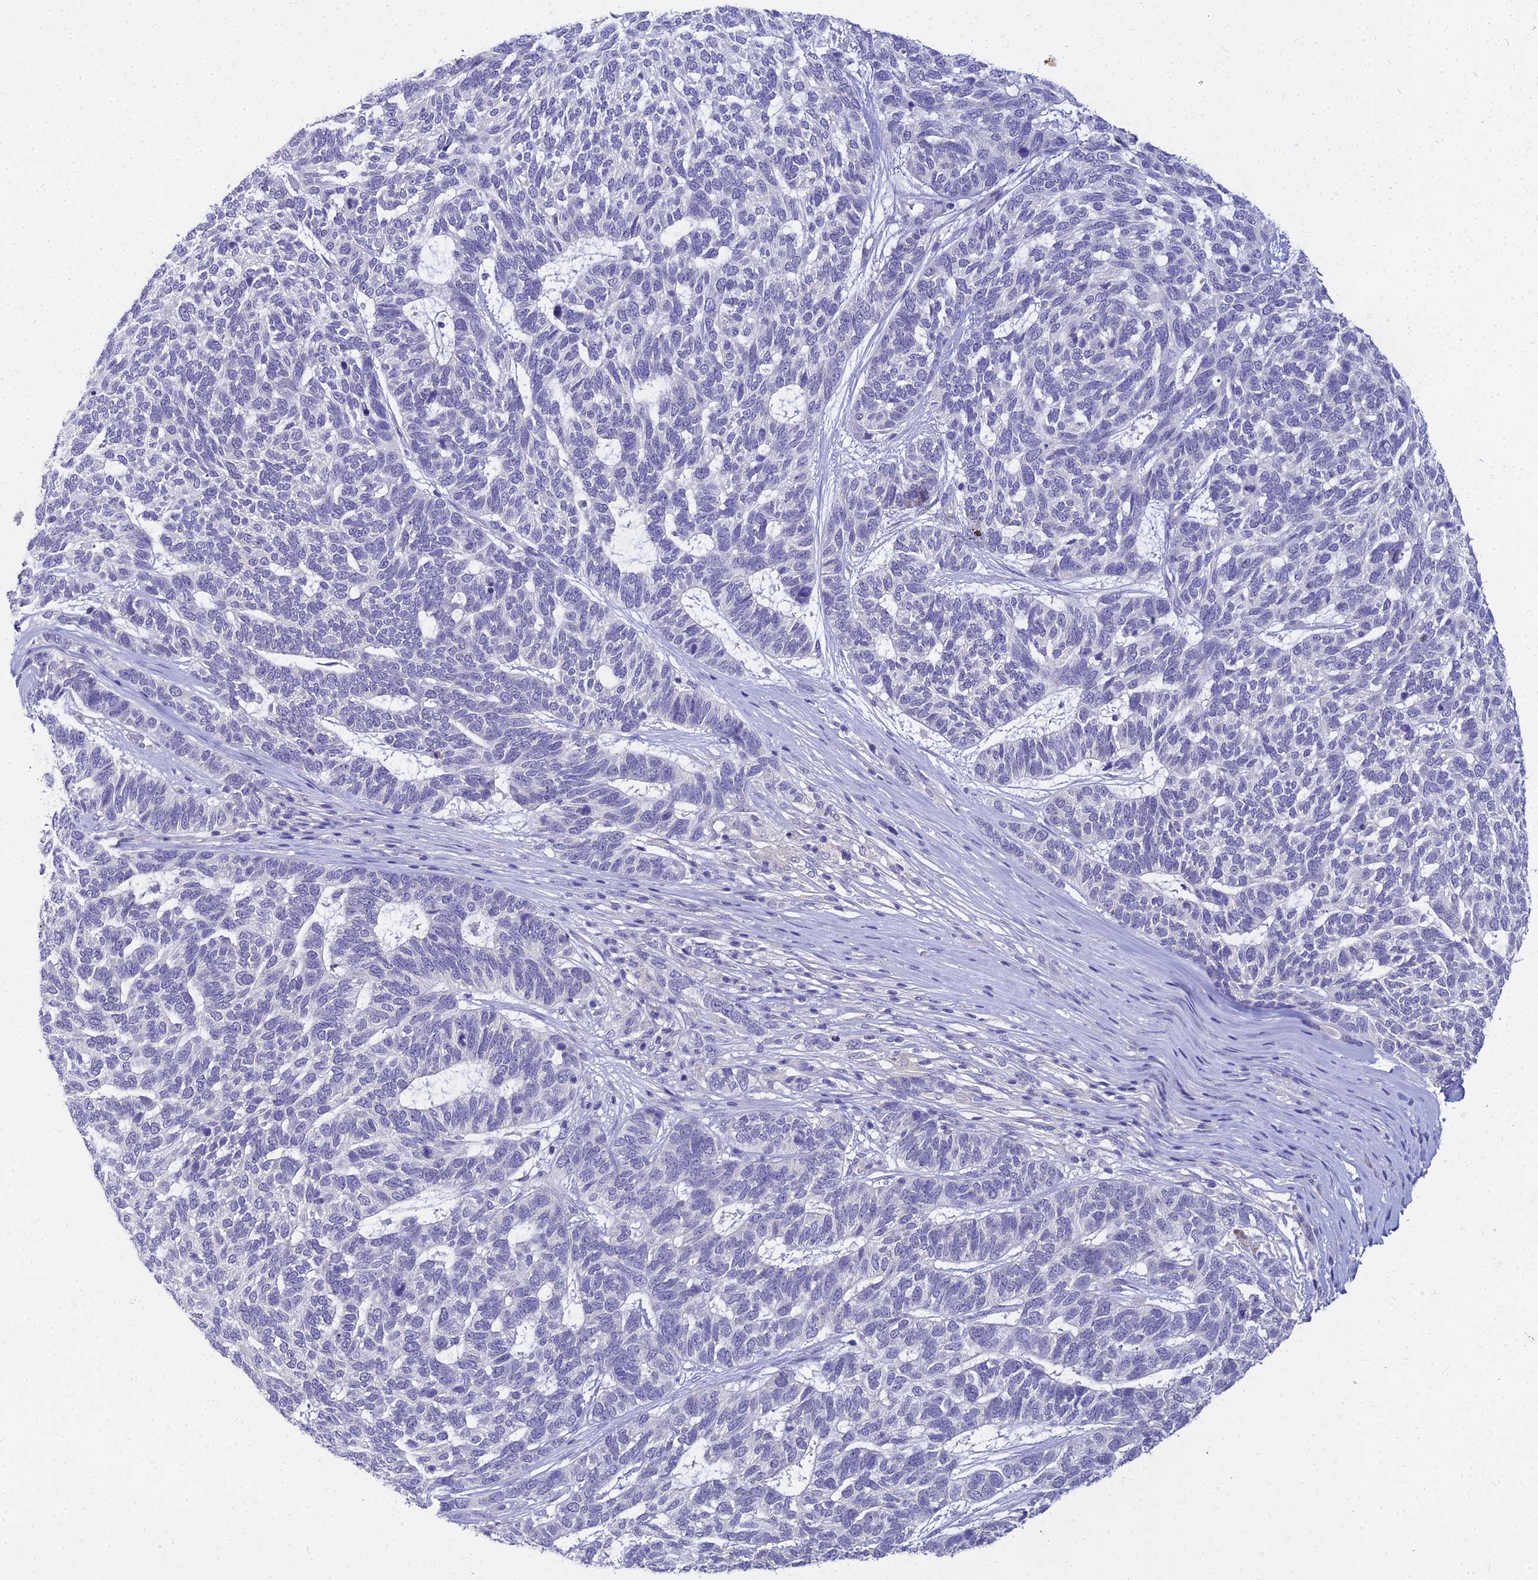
{"staining": {"intensity": "negative", "quantity": "none", "location": "none"}, "tissue": "skin cancer", "cell_type": "Tumor cells", "image_type": "cancer", "snomed": [{"axis": "morphology", "description": "Basal cell carcinoma"}, {"axis": "topography", "description": "Skin"}], "caption": "A histopathology image of human skin basal cell carcinoma is negative for staining in tumor cells.", "gene": "NPY", "patient": {"sex": "female", "age": 65}}